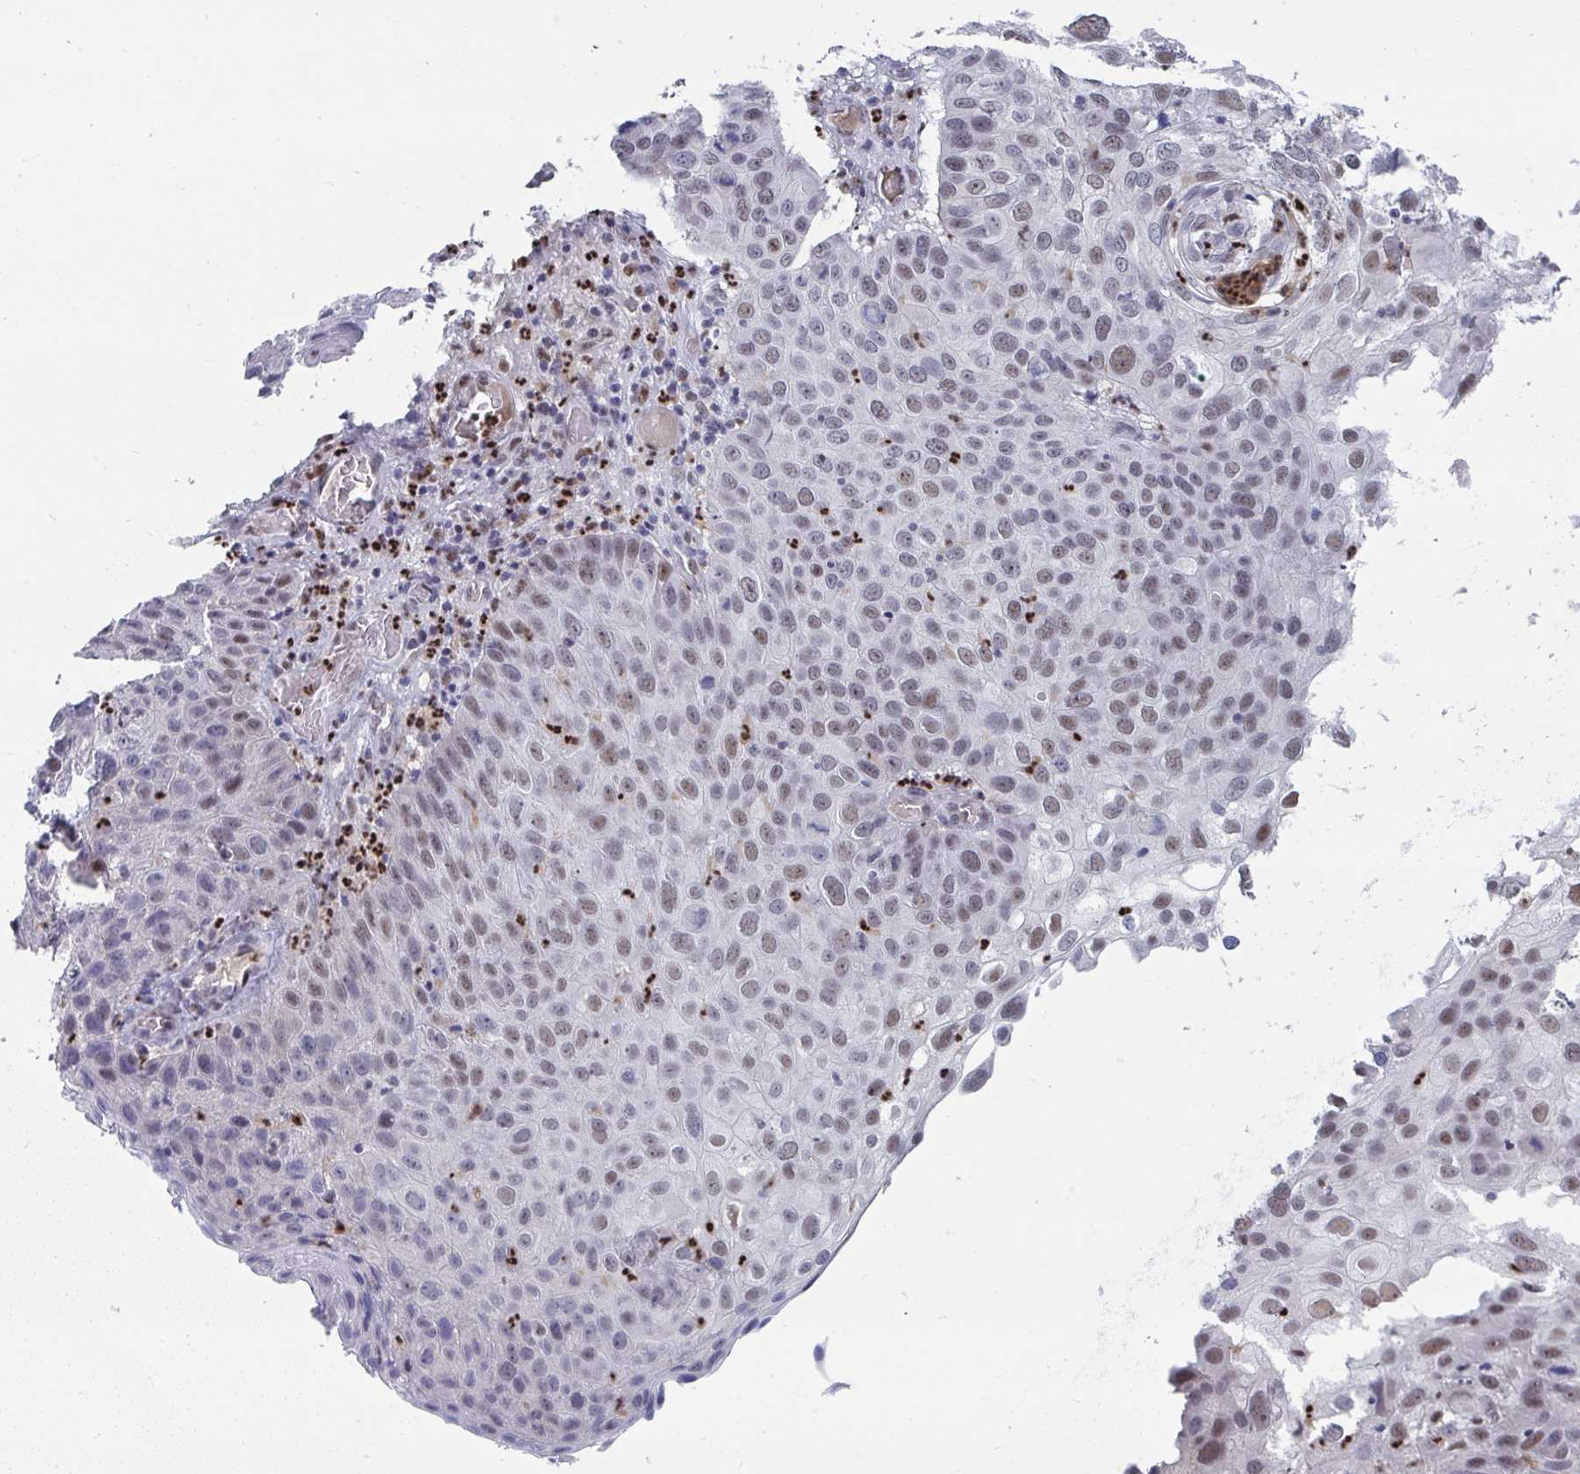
{"staining": {"intensity": "moderate", "quantity": "25%-75%", "location": "nuclear"}, "tissue": "skin cancer", "cell_type": "Tumor cells", "image_type": "cancer", "snomed": [{"axis": "morphology", "description": "Squamous cell carcinoma, NOS"}, {"axis": "topography", "description": "Skin"}], "caption": "The image demonstrates staining of skin squamous cell carcinoma, revealing moderate nuclear protein staining (brown color) within tumor cells.", "gene": "JDP2", "patient": {"sex": "male", "age": 87}}